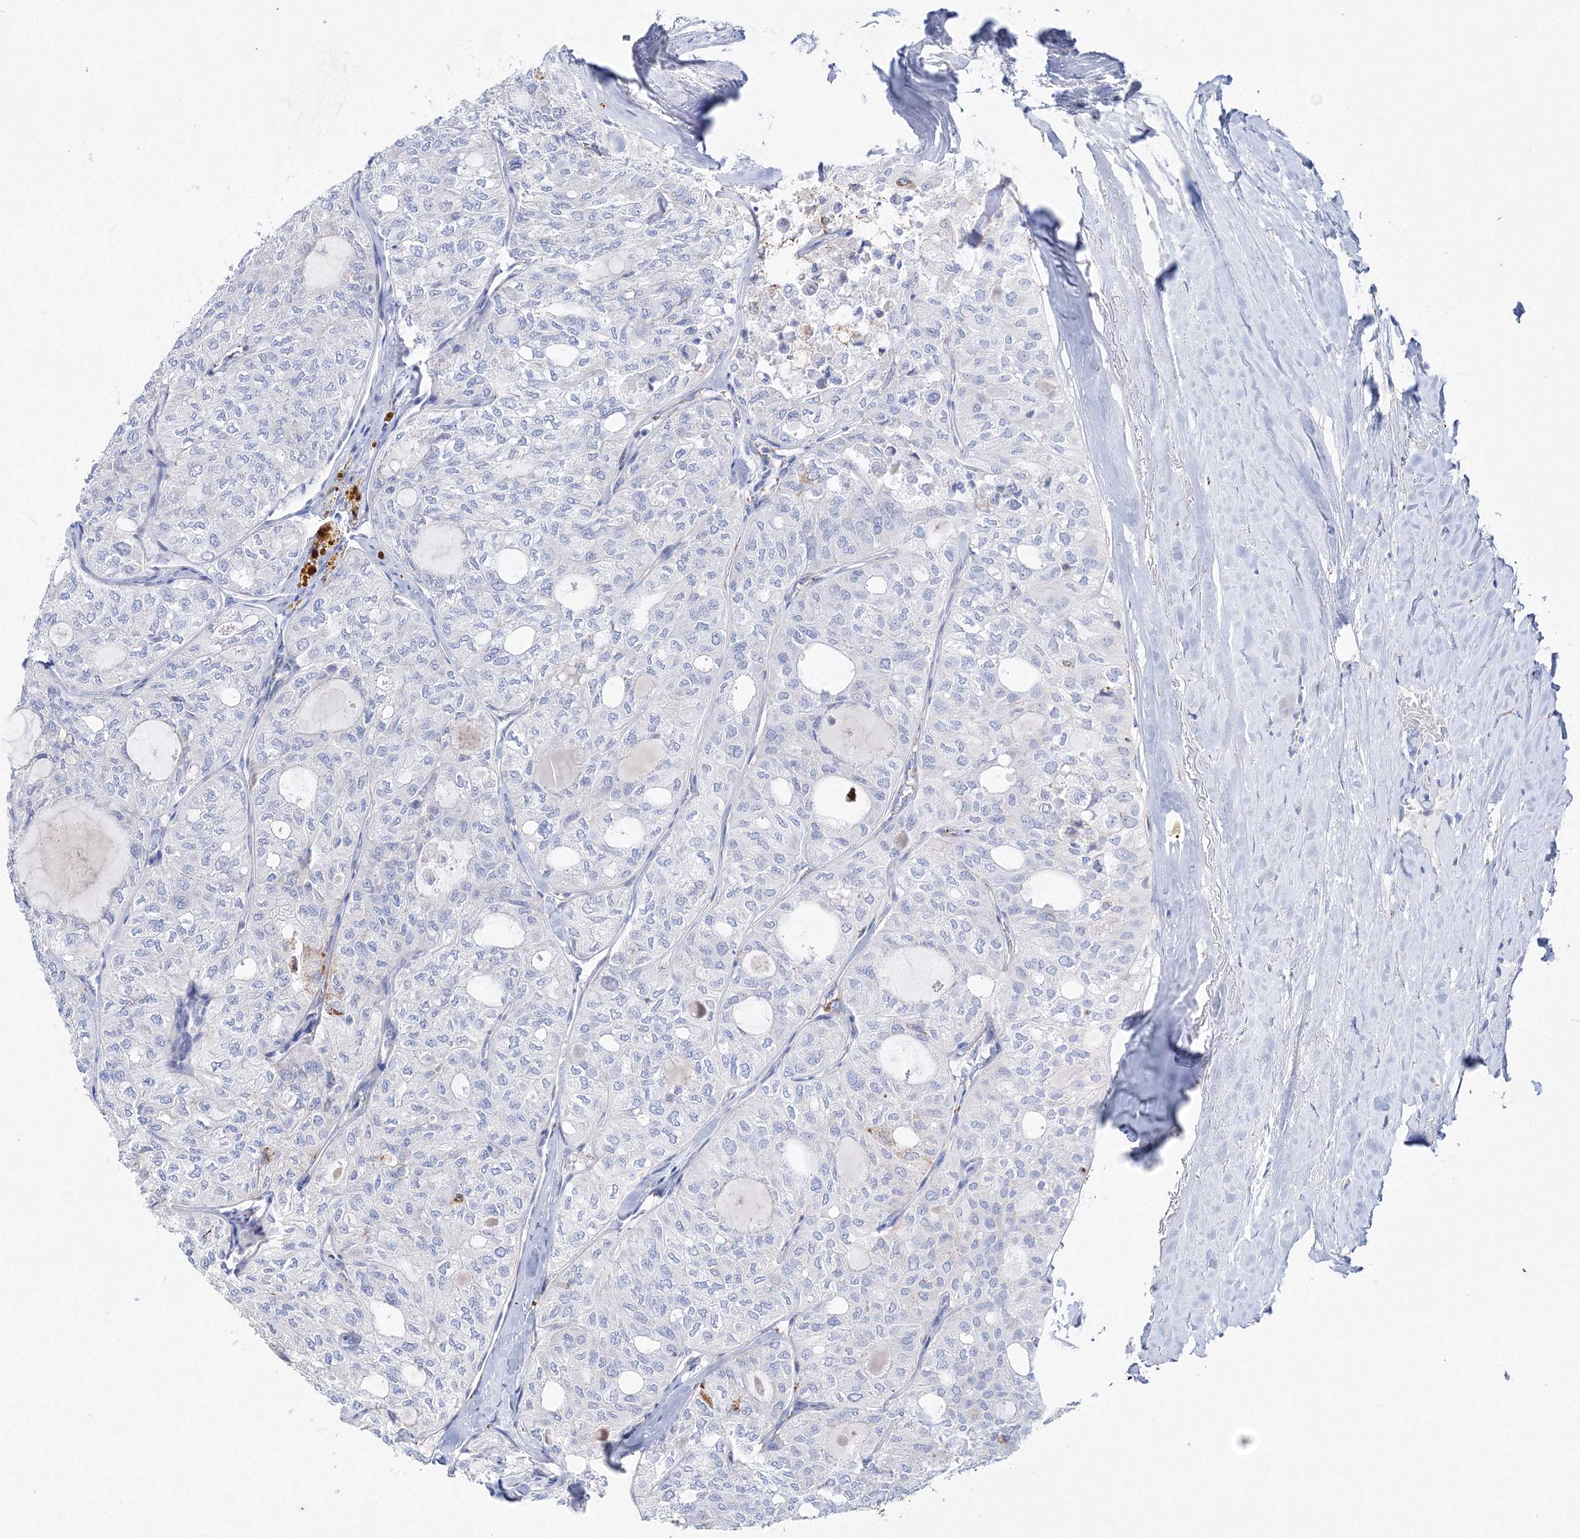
{"staining": {"intensity": "negative", "quantity": "none", "location": "none"}, "tissue": "thyroid cancer", "cell_type": "Tumor cells", "image_type": "cancer", "snomed": [{"axis": "morphology", "description": "Follicular adenoma carcinoma, NOS"}, {"axis": "topography", "description": "Thyroid gland"}], "caption": "Tumor cells are negative for brown protein staining in thyroid cancer (follicular adenoma carcinoma).", "gene": "MERTK", "patient": {"sex": "male", "age": 75}}